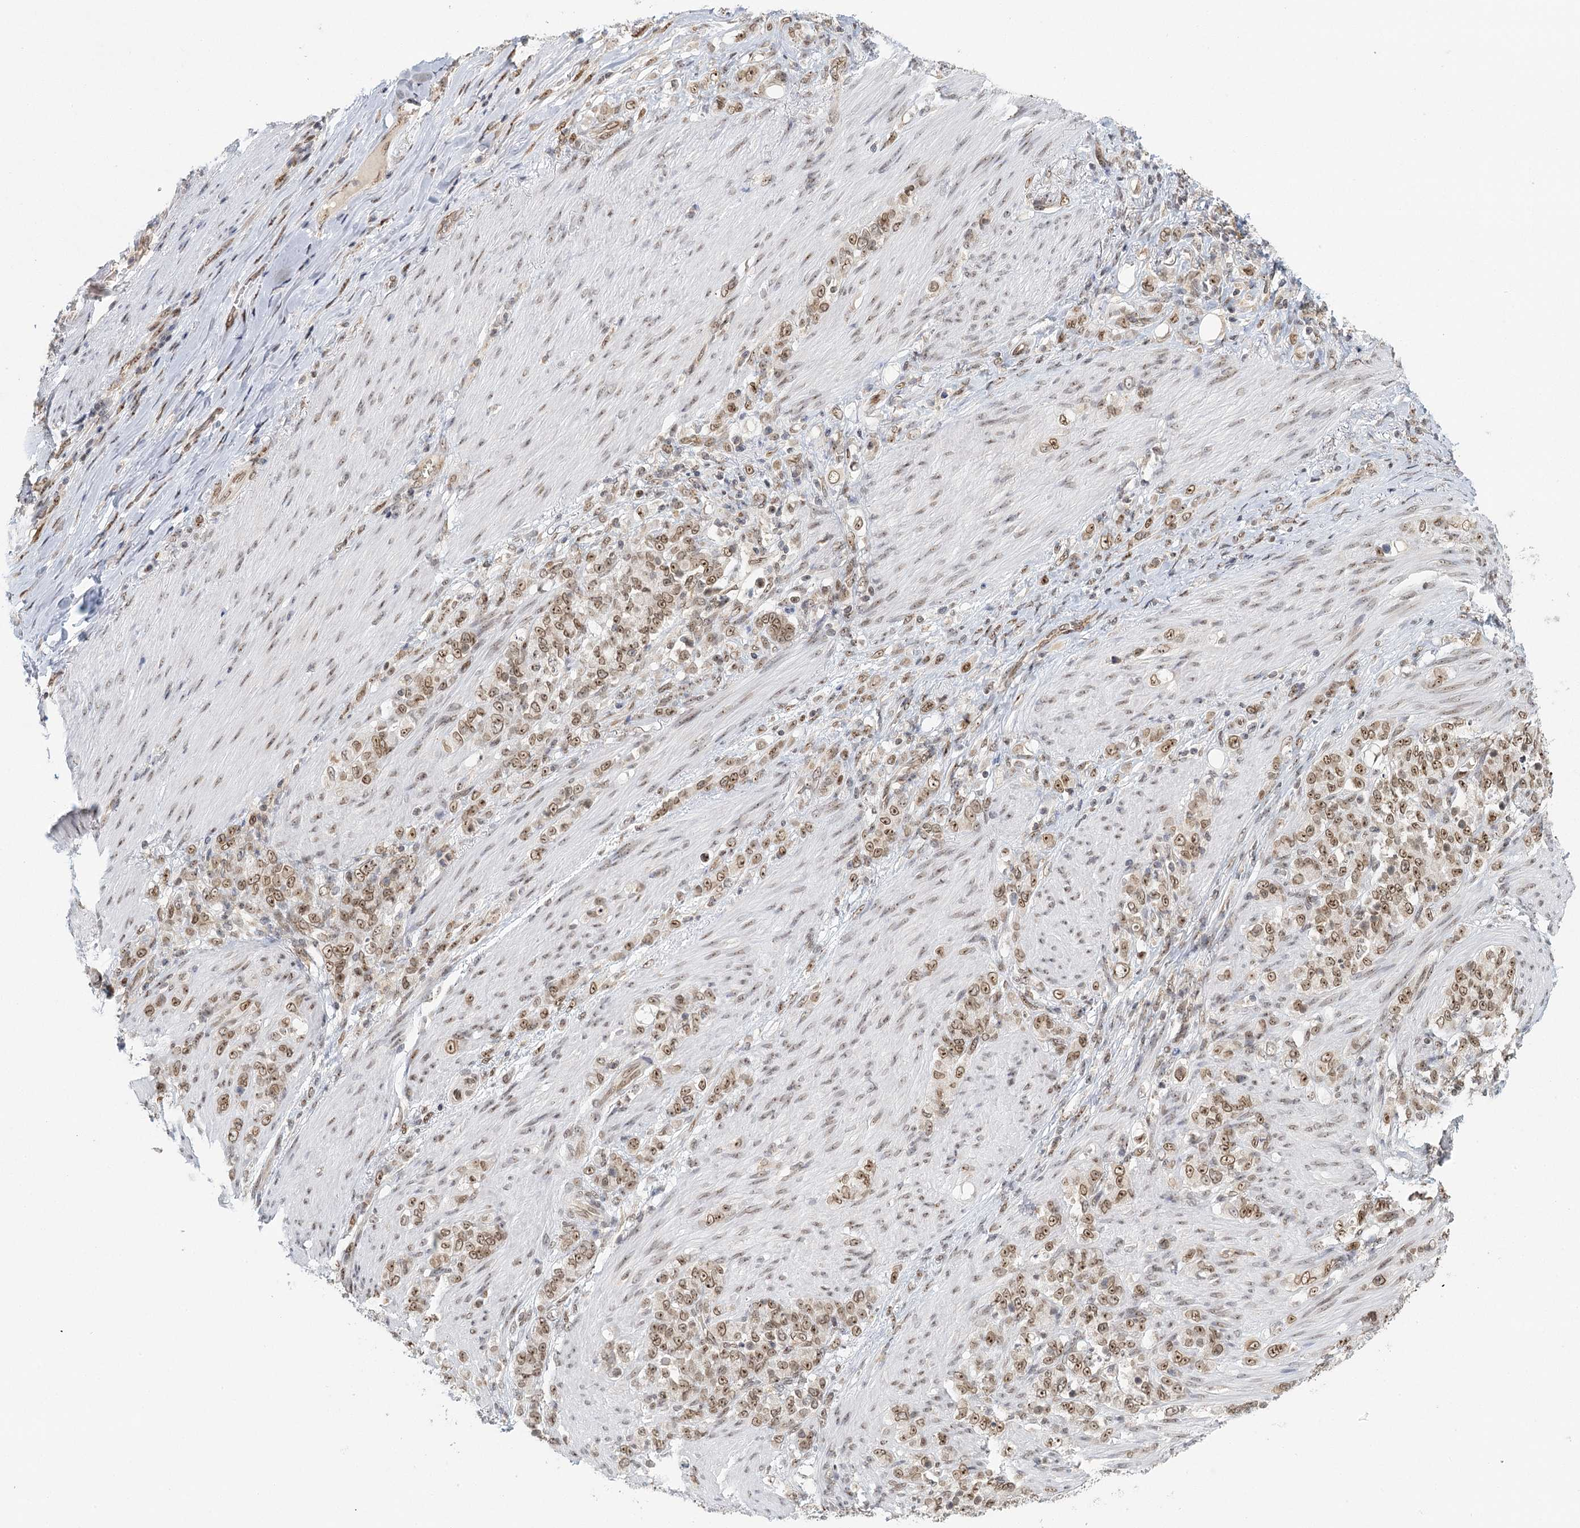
{"staining": {"intensity": "moderate", "quantity": ">75%", "location": "nuclear"}, "tissue": "stomach cancer", "cell_type": "Tumor cells", "image_type": "cancer", "snomed": [{"axis": "morphology", "description": "Adenocarcinoma, NOS"}, {"axis": "topography", "description": "Stomach"}], "caption": "Tumor cells exhibit medium levels of moderate nuclear positivity in about >75% of cells in human stomach adenocarcinoma.", "gene": "TREX1", "patient": {"sex": "female", "age": 79}}